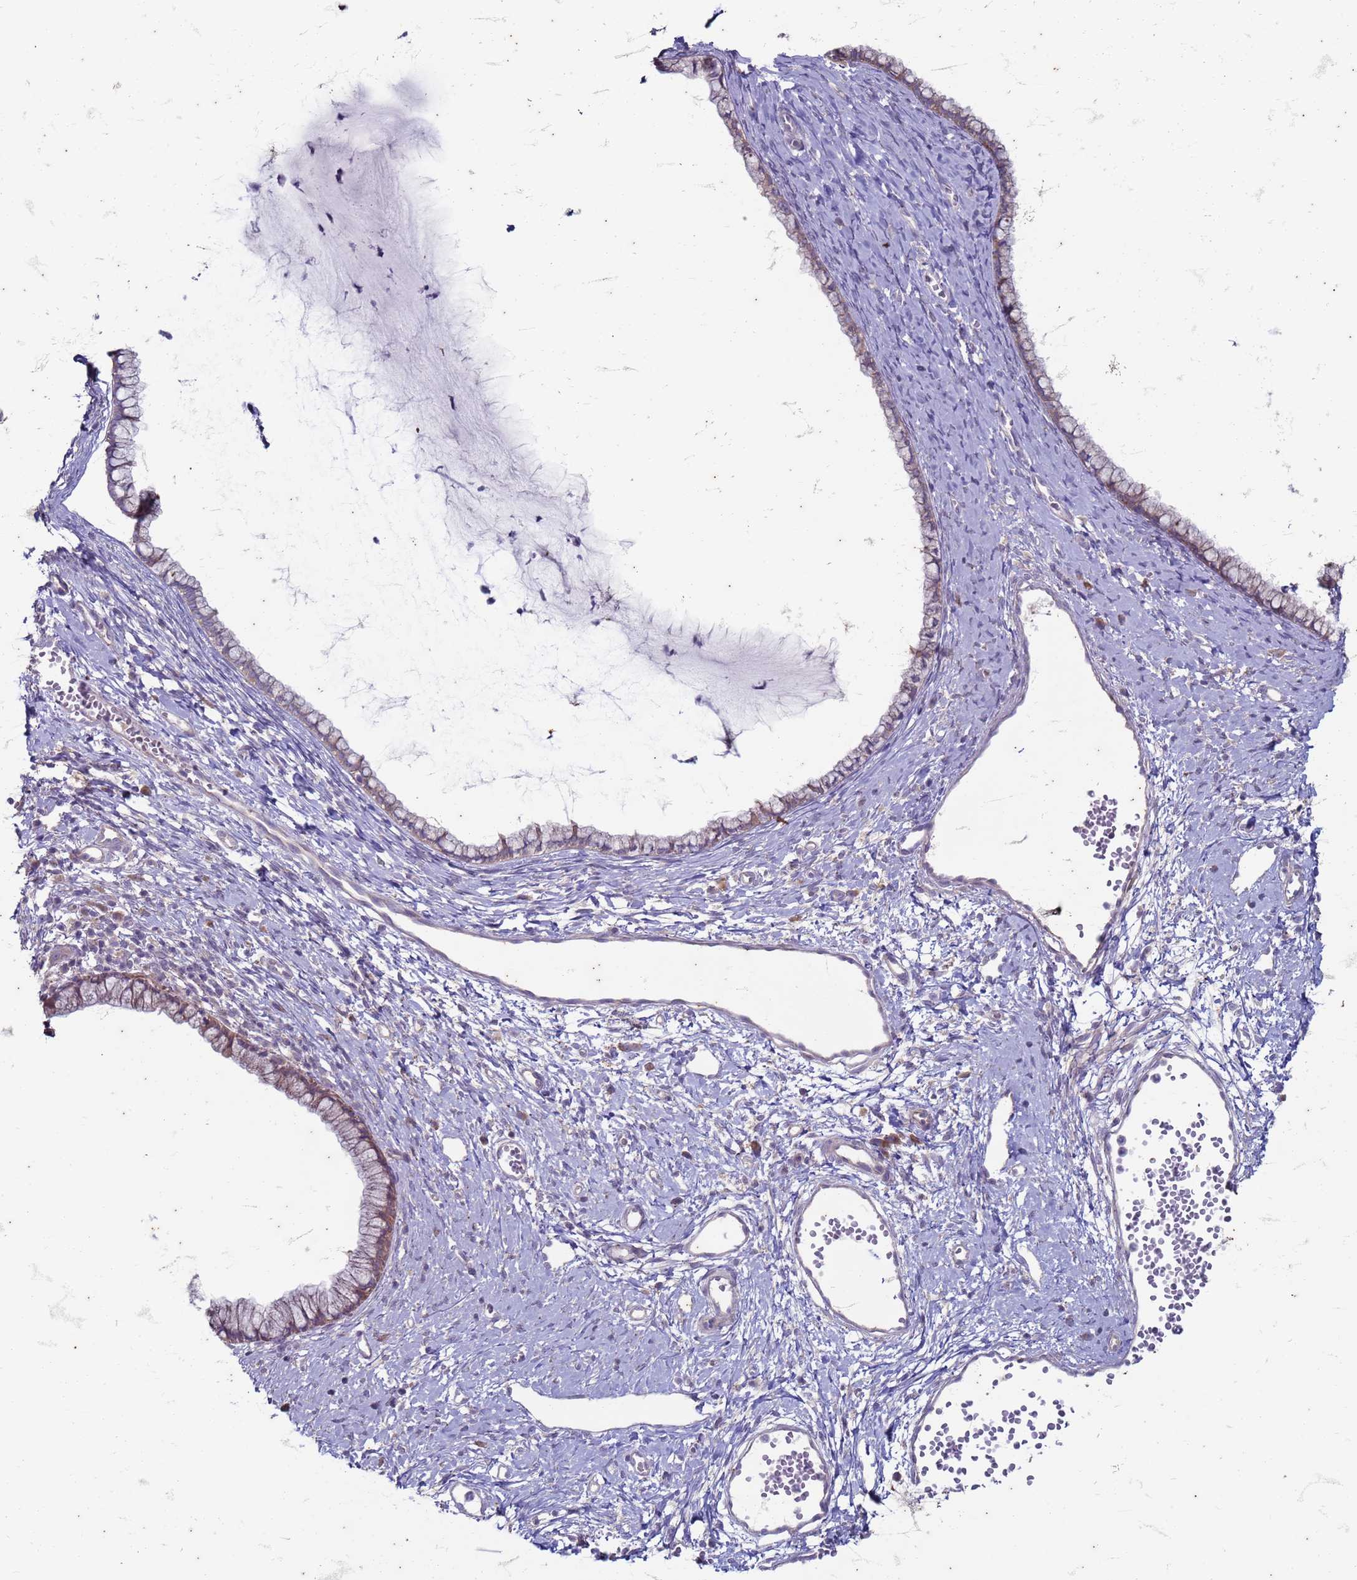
{"staining": {"intensity": "moderate", "quantity": "<25%", "location": "cytoplasmic/membranous"}, "tissue": "cervix", "cell_type": "Glandular cells", "image_type": "normal", "snomed": [{"axis": "morphology", "description": "Normal tissue, NOS"}, {"axis": "topography", "description": "Cervix"}], "caption": "This micrograph shows unremarkable cervix stained with IHC to label a protein in brown. The cytoplasmic/membranous of glandular cells show moderate positivity for the protein. Nuclei are counter-stained blue.", "gene": "SUCO", "patient": {"sex": "female", "age": 40}}